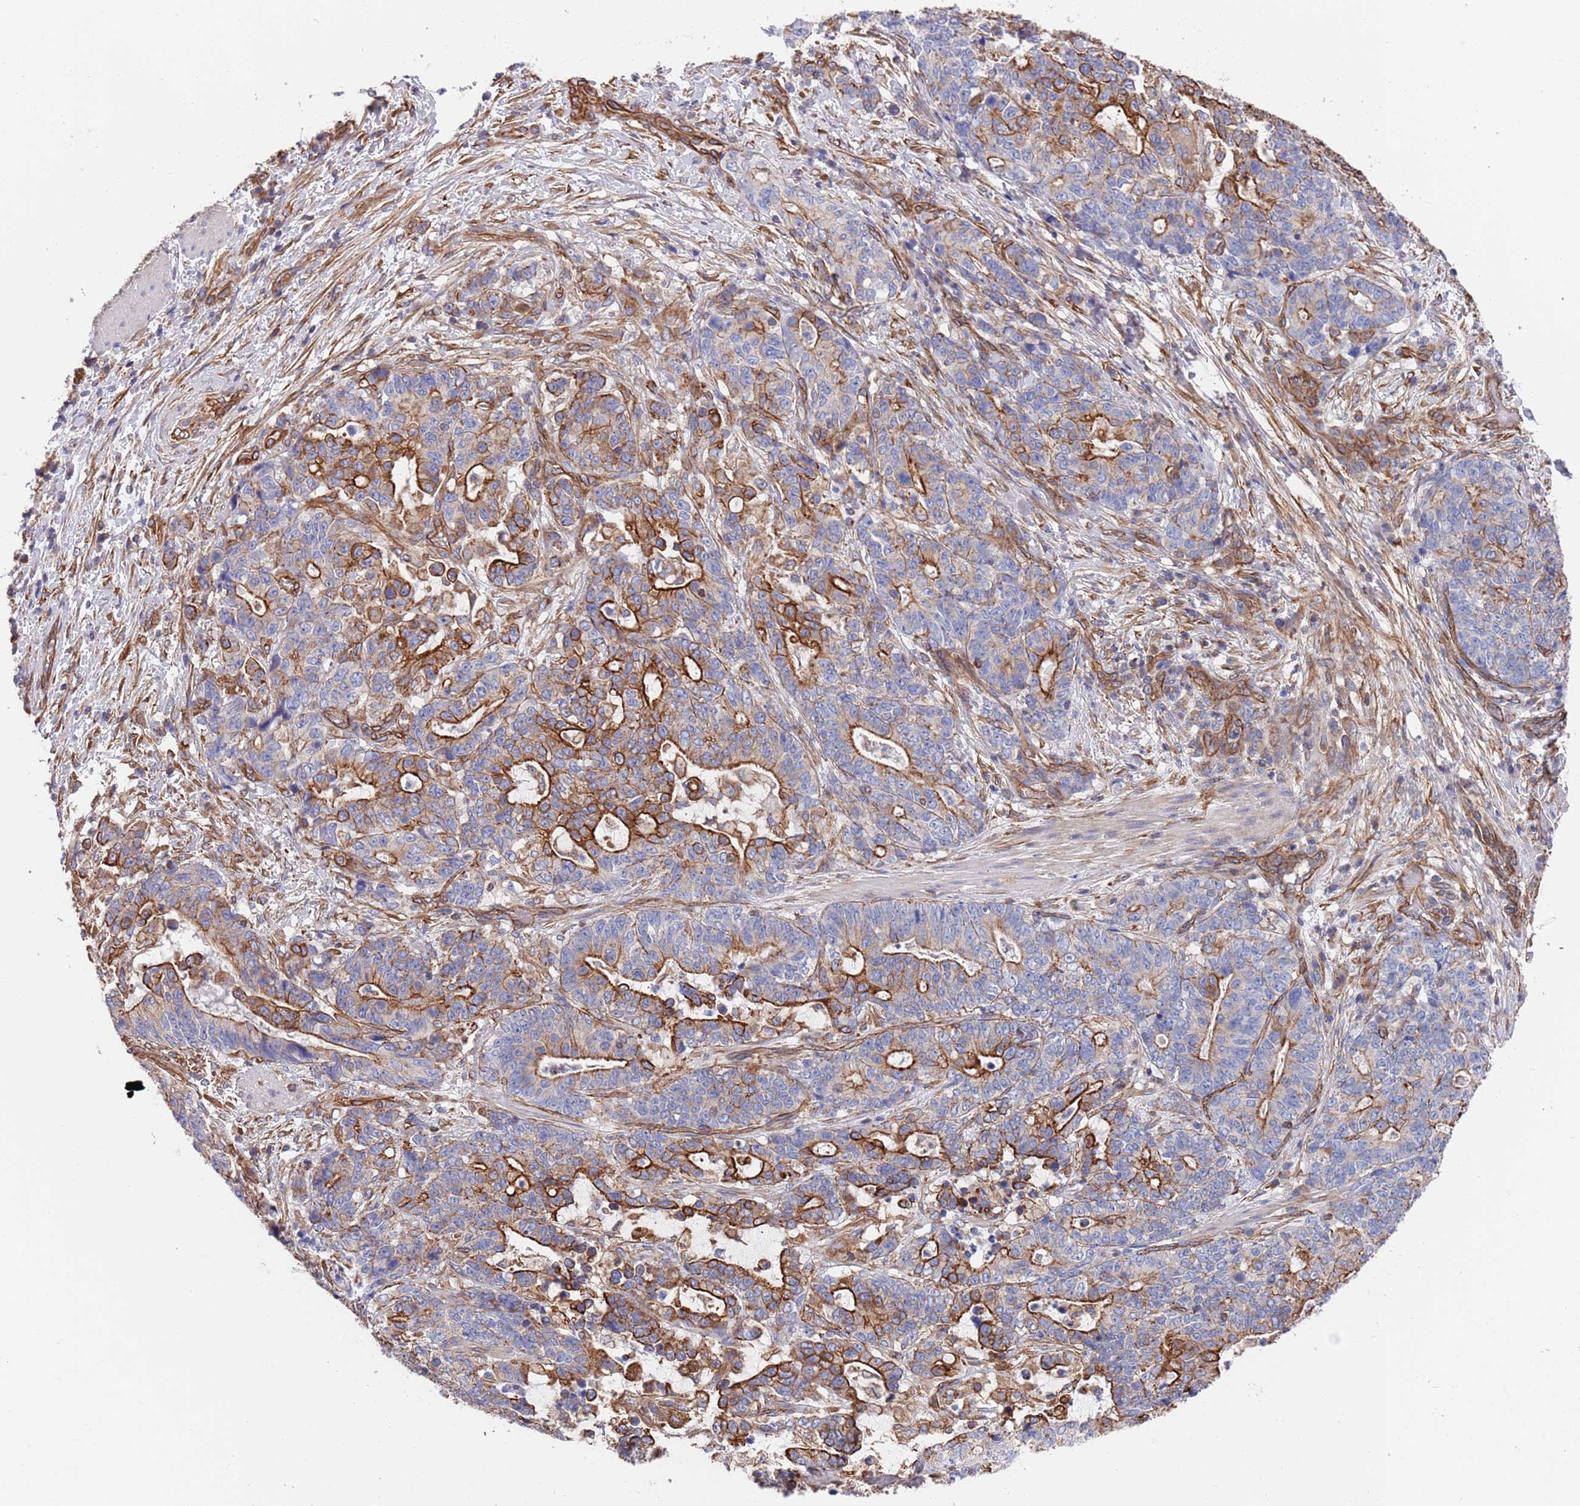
{"staining": {"intensity": "moderate", "quantity": "25%-75%", "location": "cytoplasmic/membranous"}, "tissue": "stomach cancer", "cell_type": "Tumor cells", "image_type": "cancer", "snomed": [{"axis": "morphology", "description": "Normal tissue, NOS"}, {"axis": "morphology", "description": "Adenocarcinoma, NOS"}, {"axis": "topography", "description": "Stomach"}], "caption": "Moderate cytoplasmic/membranous positivity is identified in approximately 25%-75% of tumor cells in stomach cancer.", "gene": "JAKMIP2", "patient": {"sex": "female", "age": 64}}